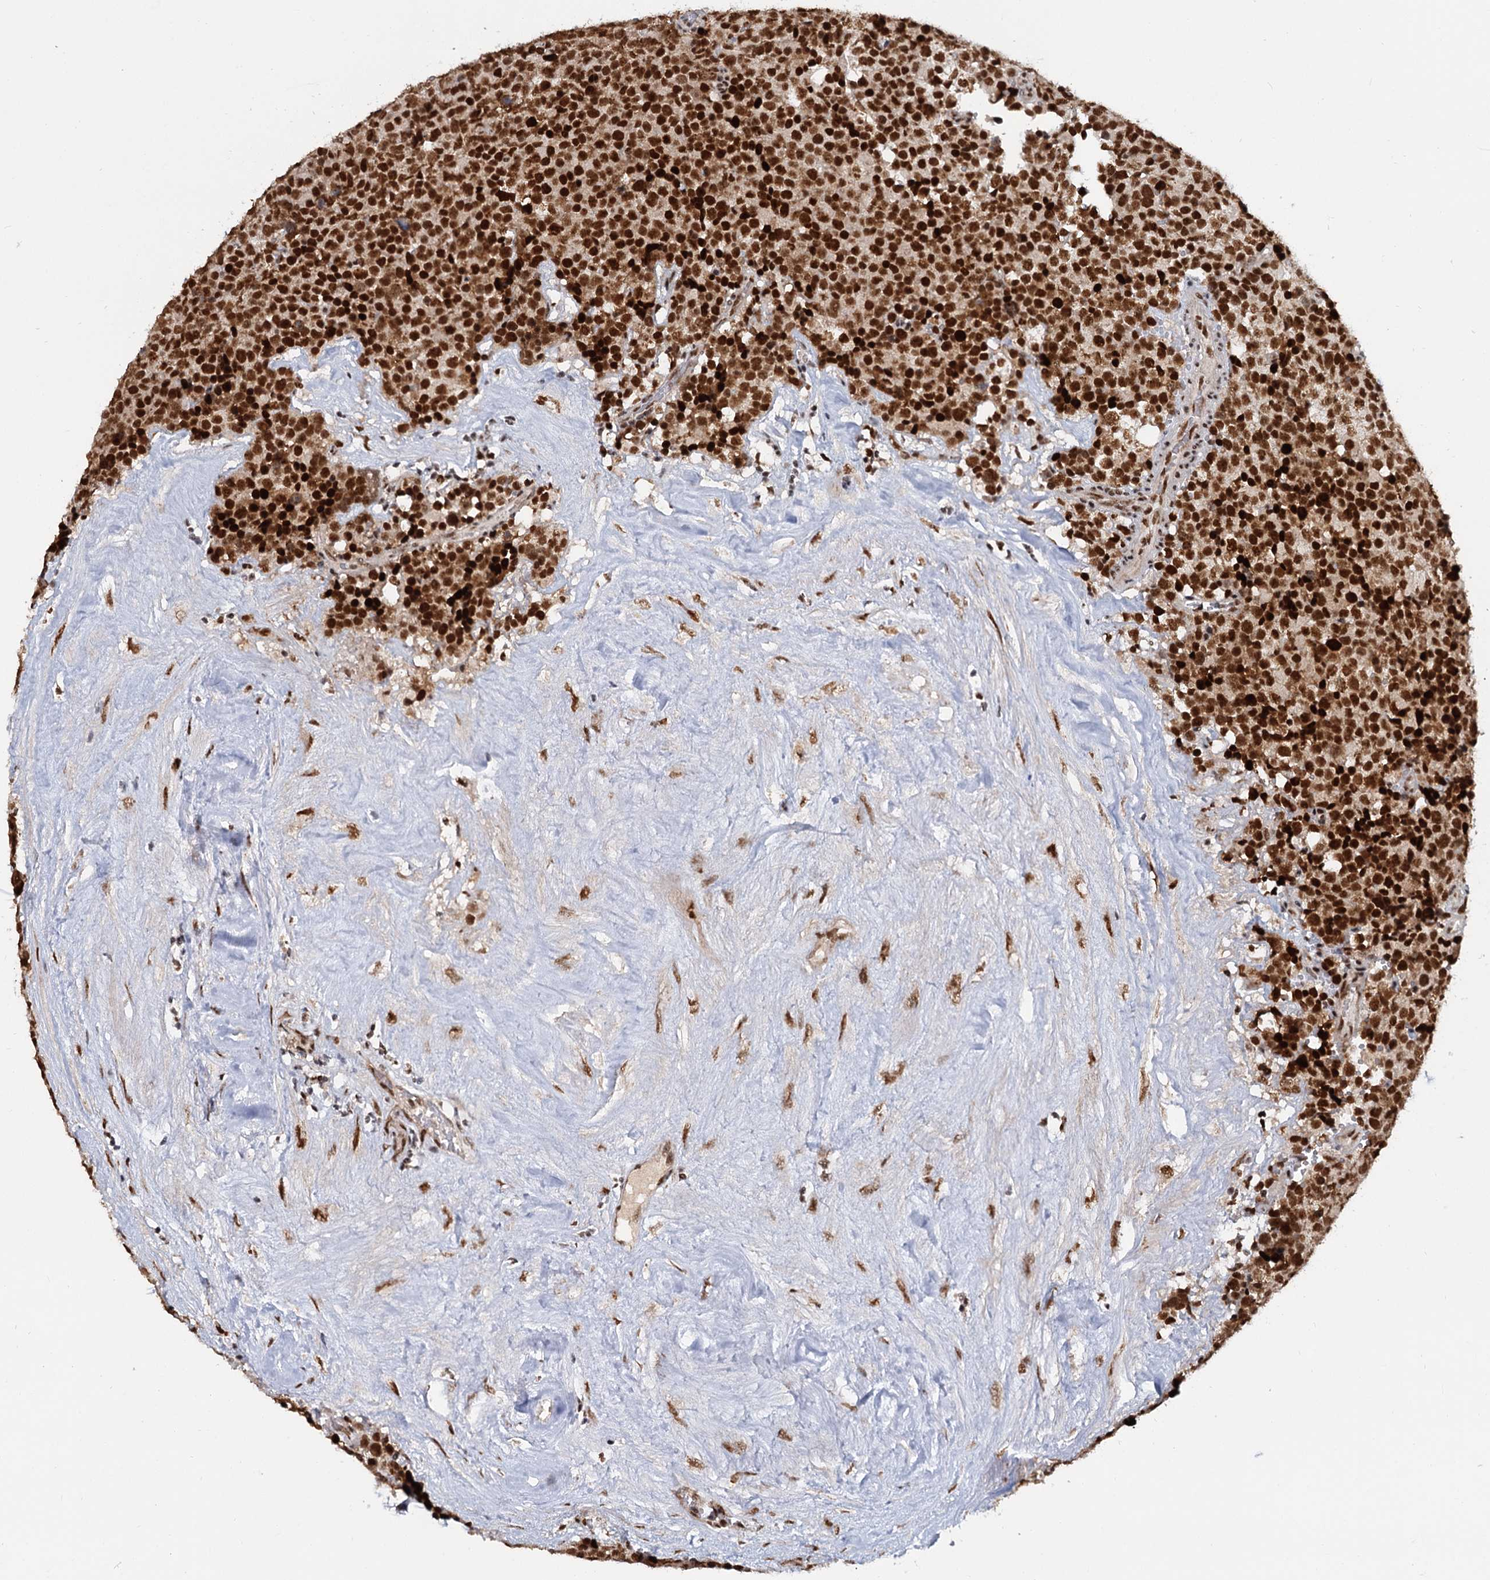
{"staining": {"intensity": "strong", "quantity": ">75%", "location": "nuclear"}, "tissue": "testis cancer", "cell_type": "Tumor cells", "image_type": "cancer", "snomed": [{"axis": "morphology", "description": "Seminoma, NOS"}, {"axis": "topography", "description": "Testis"}], "caption": "The immunohistochemical stain shows strong nuclear staining in tumor cells of testis cancer tissue. (DAB = brown stain, brightfield microscopy at high magnification).", "gene": "WBP4", "patient": {"sex": "male", "age": 71}}